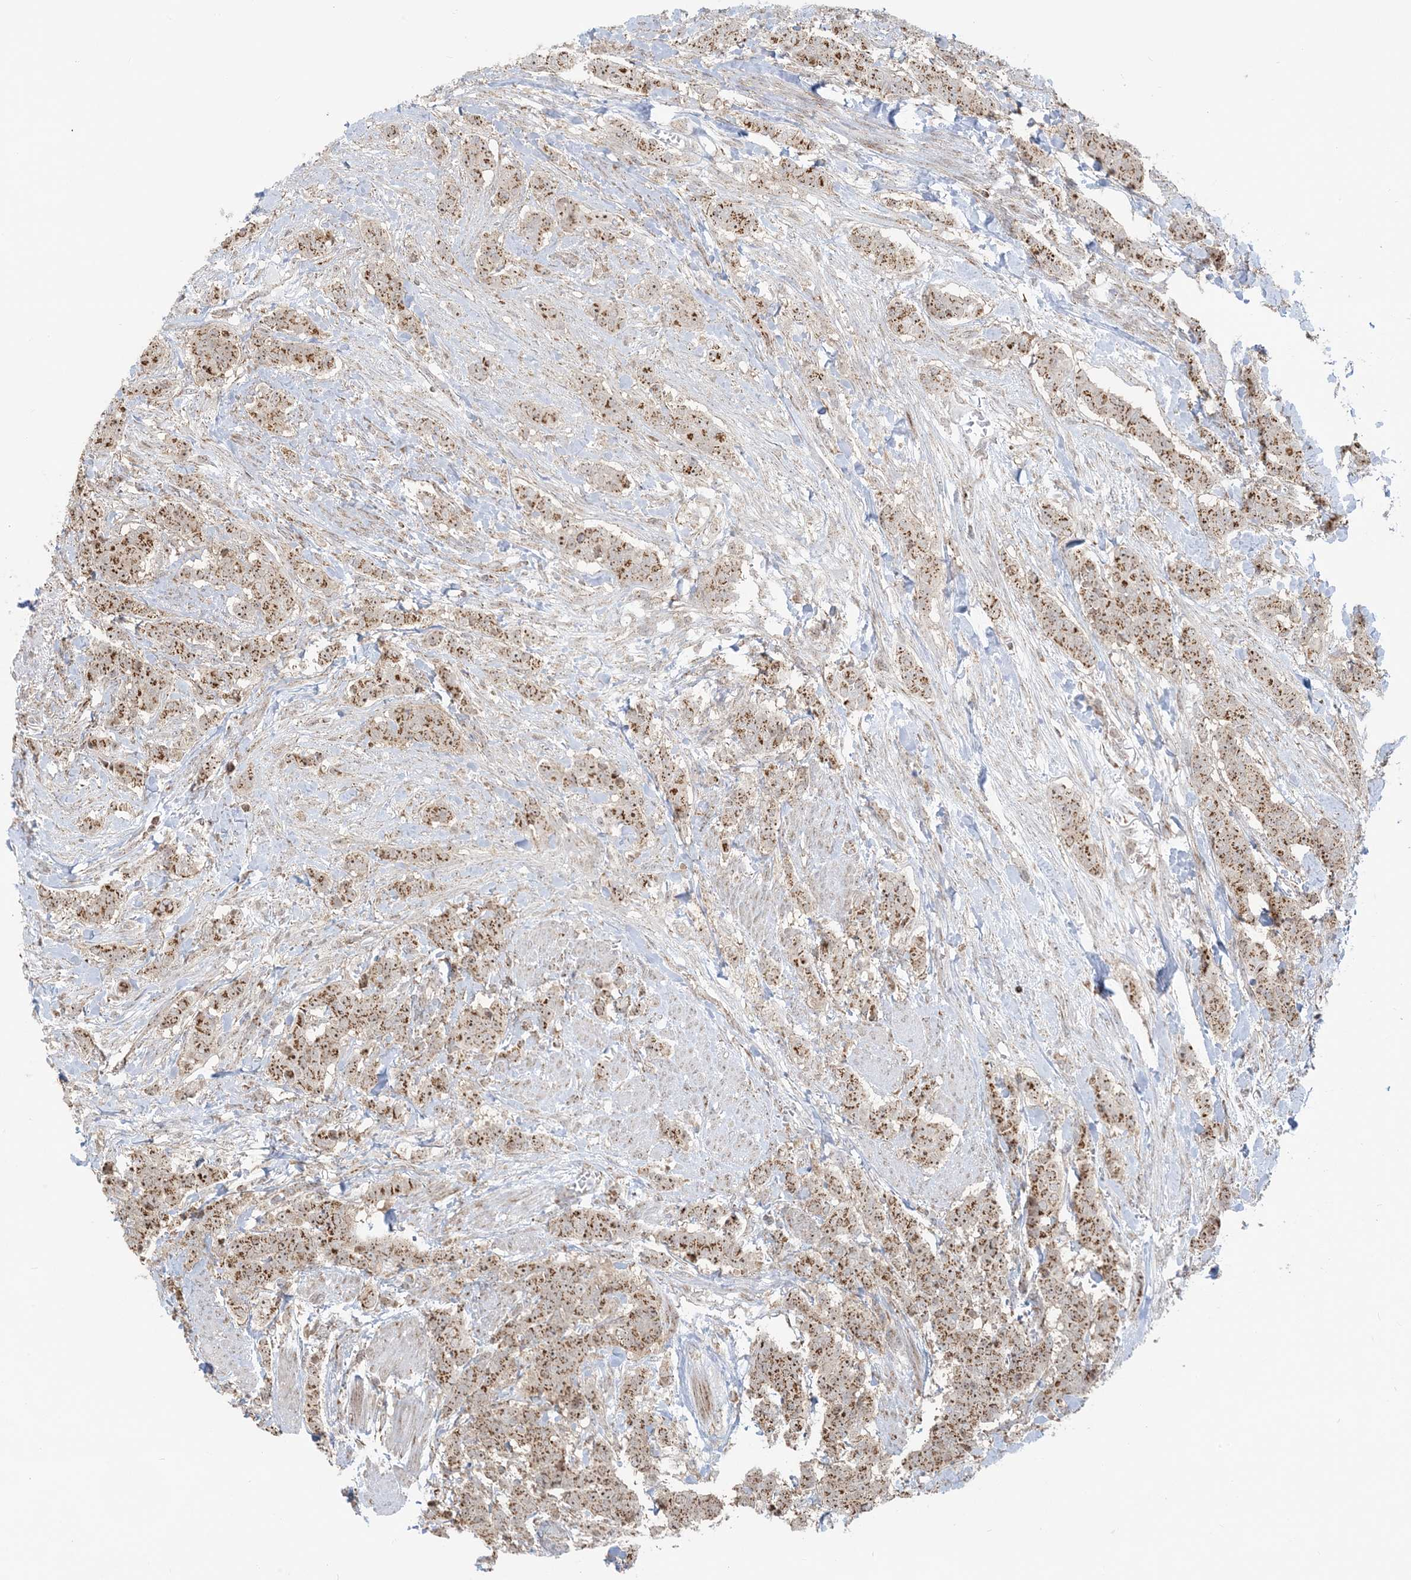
{"staining": {"intensity": "moderate", "quantity": ">75%", "location": "cytoplasmic/membranous,nuclear"}, "tissue": "breast cancer", "cell_type": "Tumor cells", "image_type": "cancer", "snomed": [{"axis": "morphology", "description": "Duct carcinoma"}, {"axis": "topography", "description": "Breast"}], "caption": "DAB immunohistochemical staining of human breast cancer demonstrates moderate cytoplasmic/membranous and nuclear protein expression in about >75% of tumor cells.", "gene": "MAPKBP1", "patient": {"sex": "female", "age": 40}}